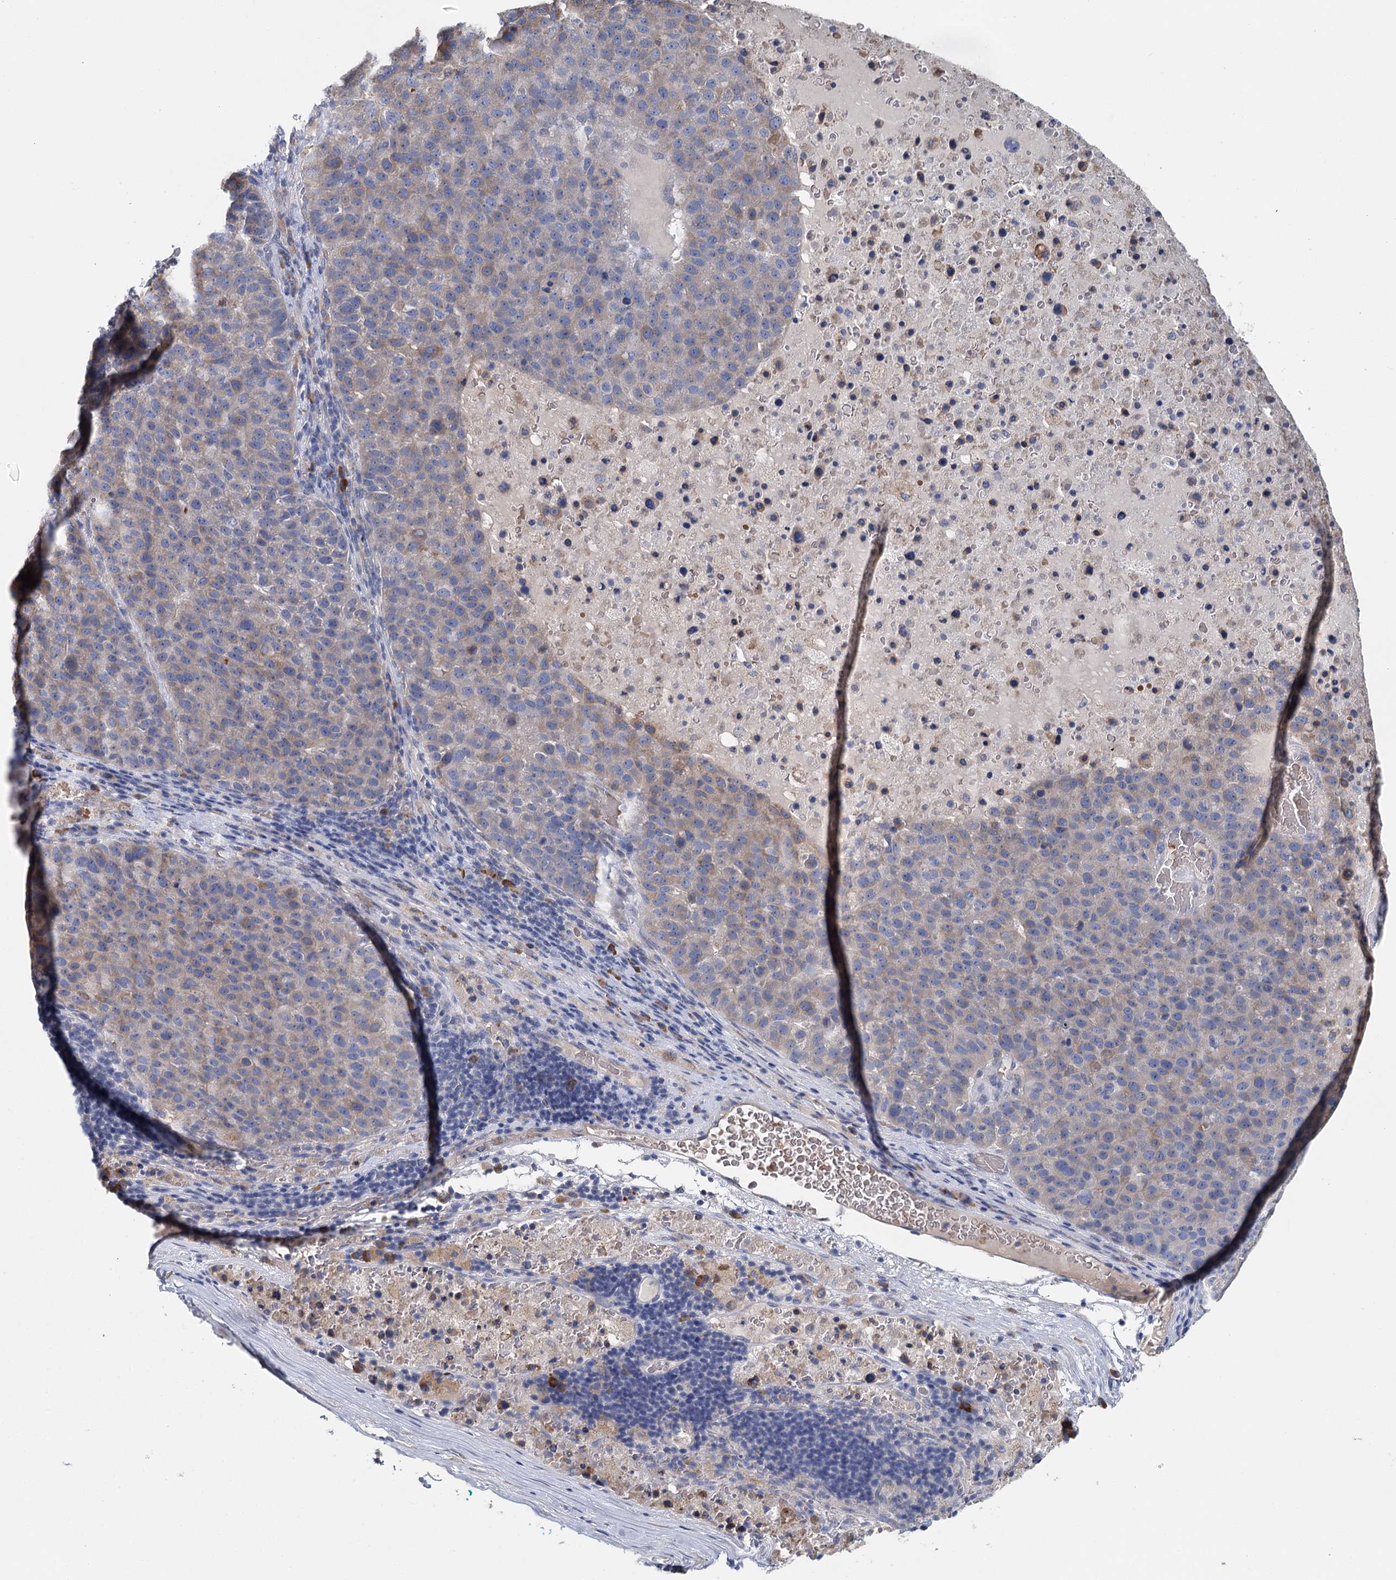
{"staining": {"intensity": "weak", "quantity": "<25%", "location": "cytoplasmic/membranous"}, "tissue": "pancreatic cancer", "cell_type": "Tumor cells", "image_type": "cancer", "snomed": [{"axis": "morphology", "description": "Adenocarcinoma, NOS"}, {"axis": "topography", "description": "Pancreas"}], "caption": "Tumor cells show no significant positivity in pancreatic cancer. Nuclei are stained in blue.", "gene": "ANKRD16", "patient": {"sex": "female", "age": 61}}